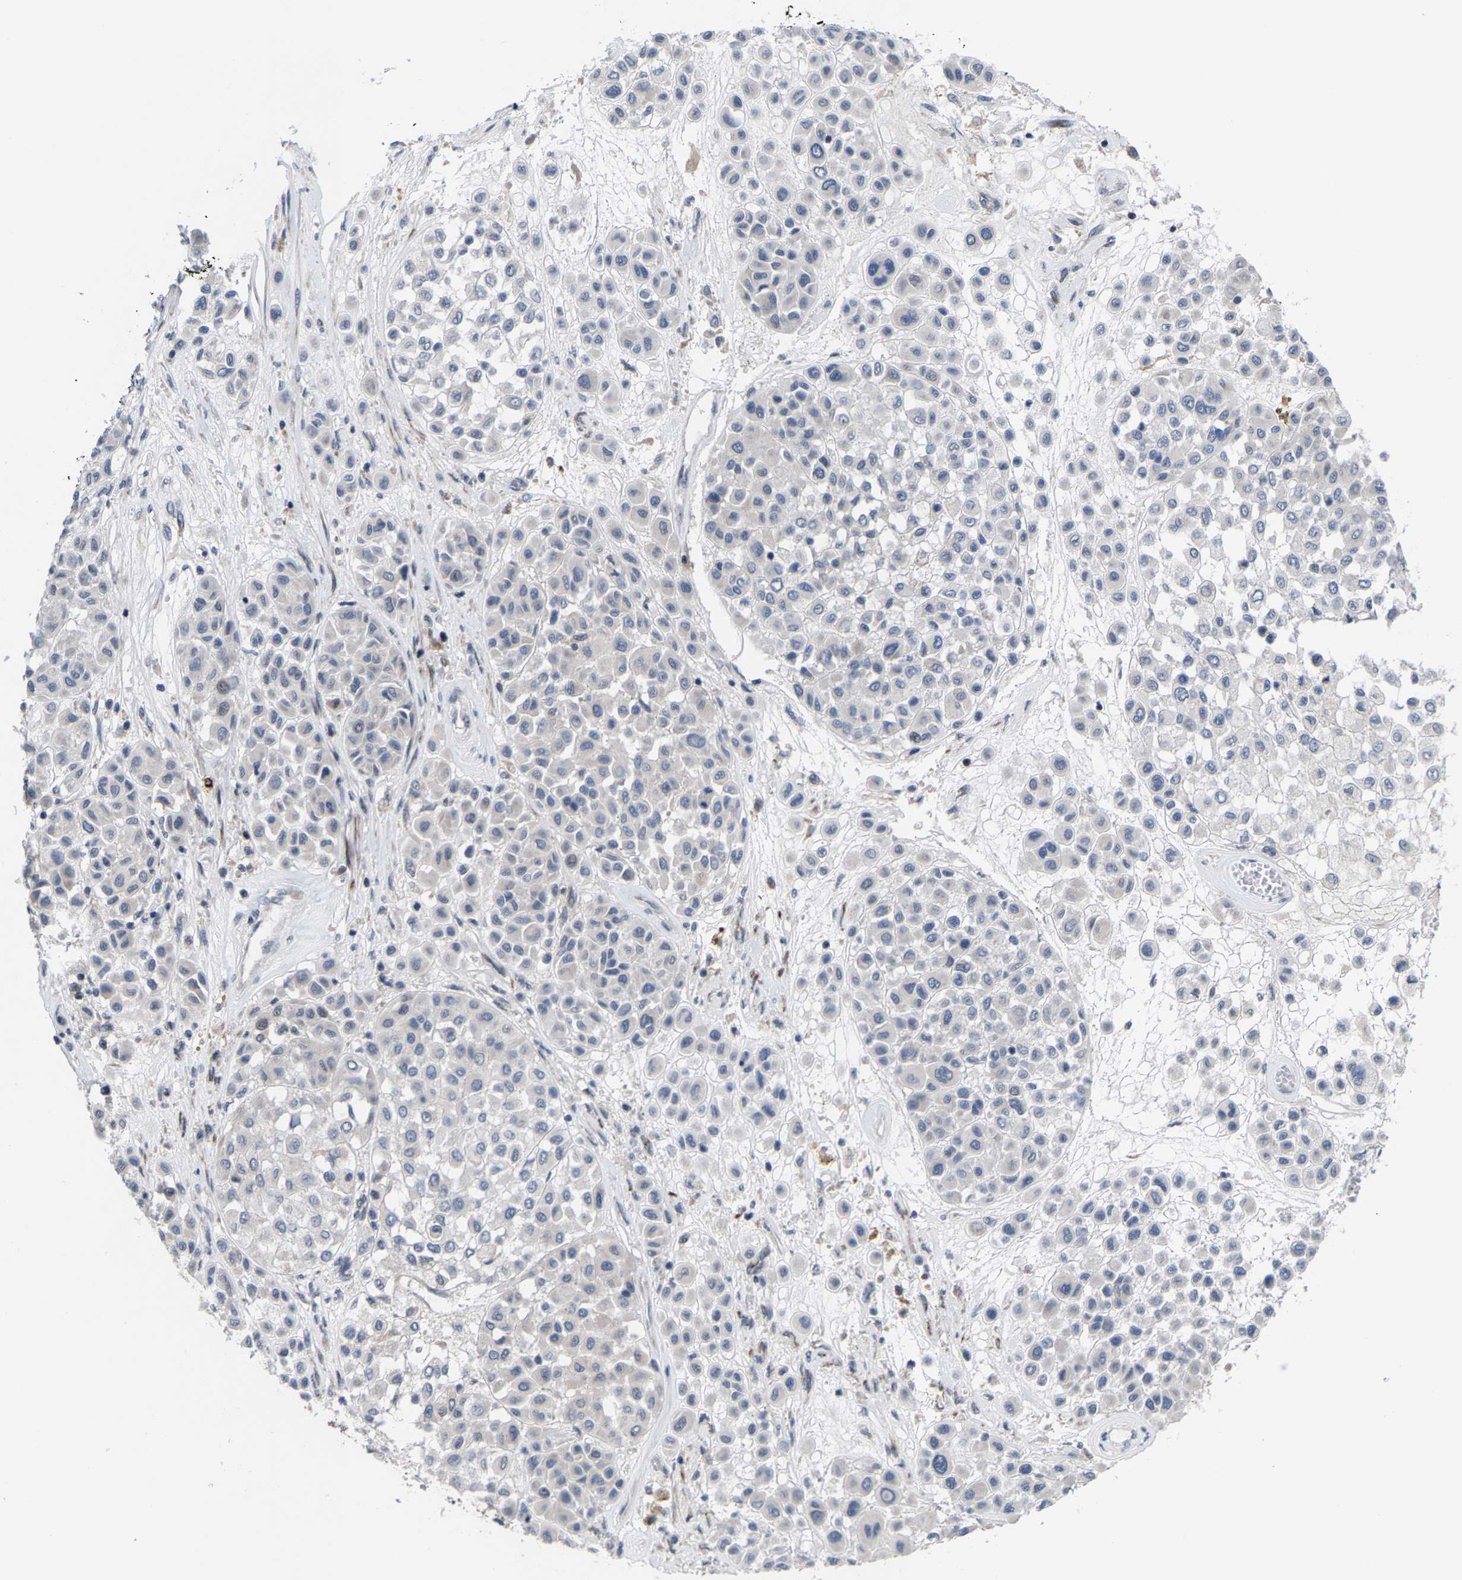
{"staining": {"intensity": "negative", "quantity": "none", "location": "none"}, "tissue": "melanoma", "cell_type": "Tumor cells", "image_type": "cancer", "snomed": [{"axis": "morphology", "description": "Malignant melanoma, Metastatic site"}, {"axis": "topography", "description": "Soft tissue"}], "caption": "Immunohistochemical staining of malignant melanoma (metastatic site) exhibits no significant positivity in tumor cells.", "gene": "TDRKH", "patient": {"sex": "male", "age": 41}}